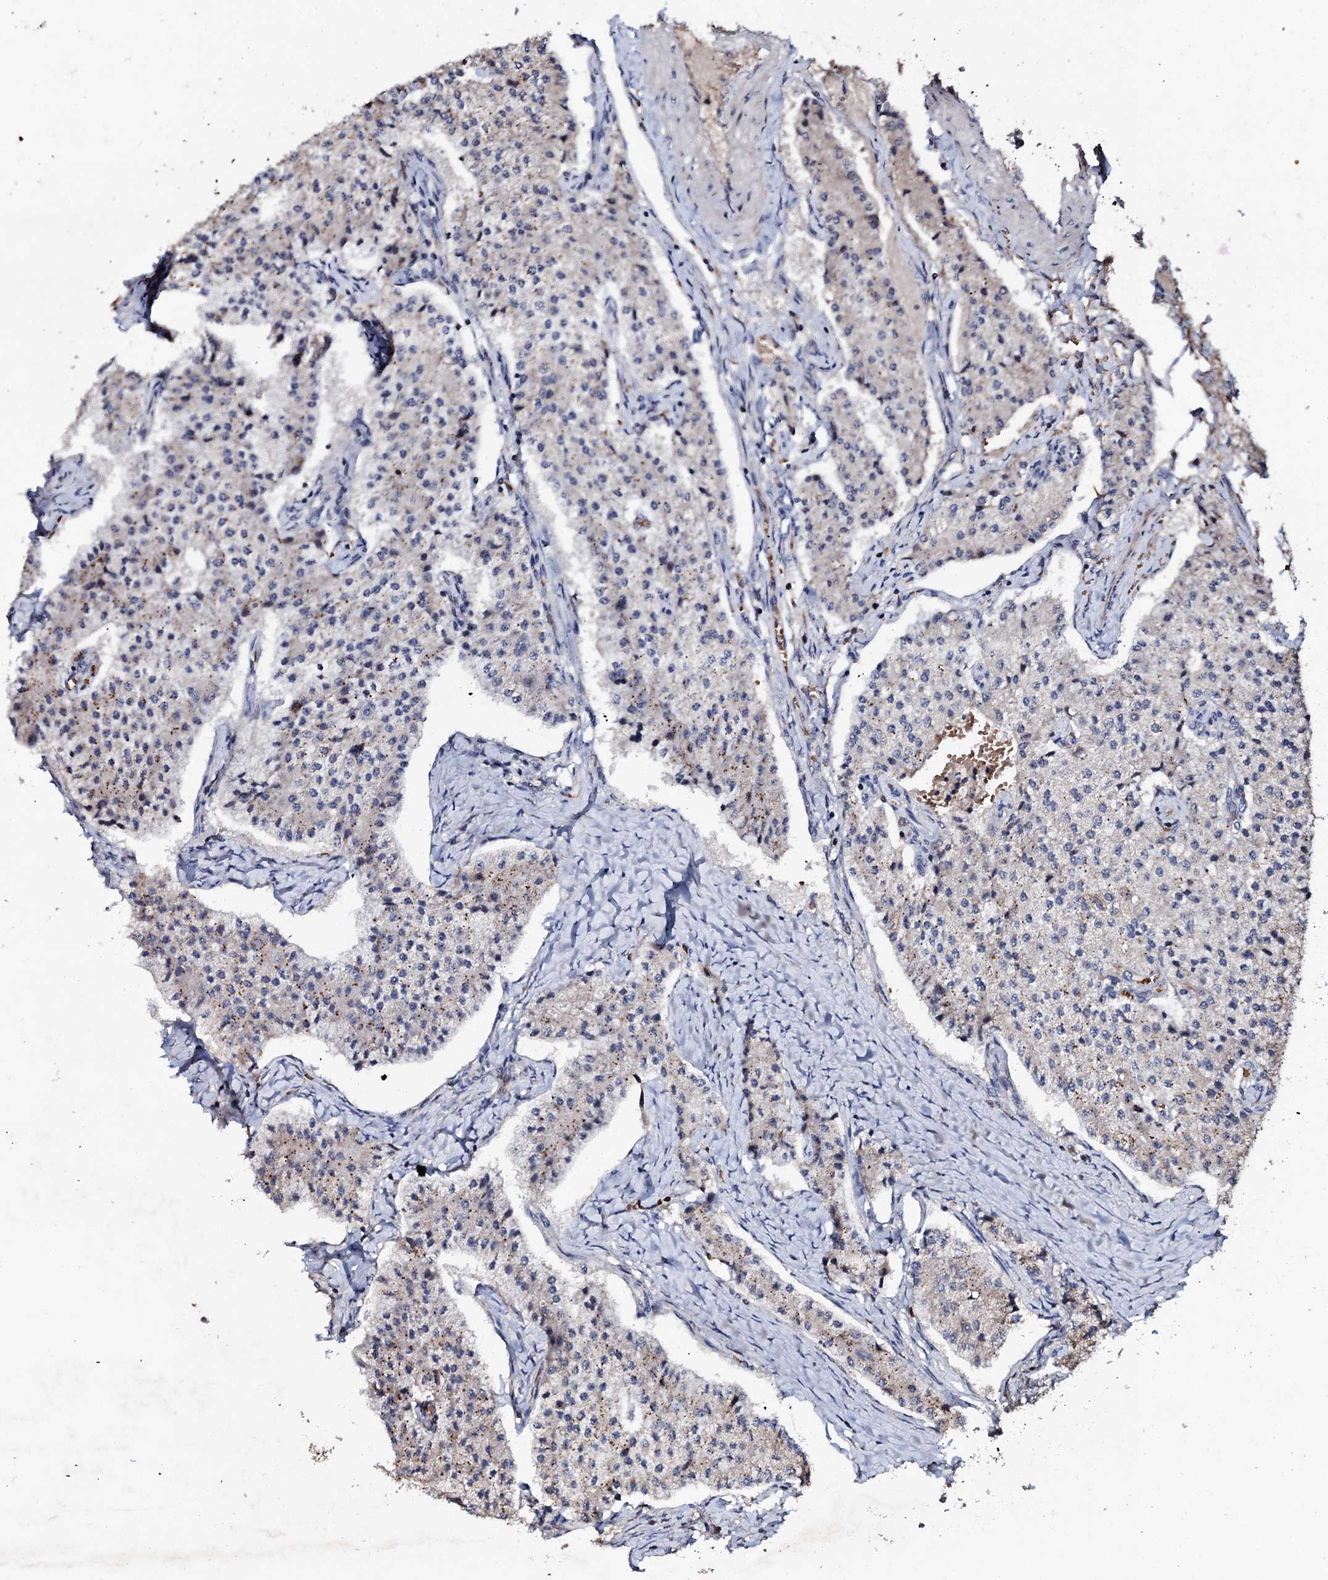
{"staining": {"intensity": "weak", "quantity": "<25%", "location": "cytoplasmic/membranous"}, "tissue": "carcinoid", "cell_type": "Tumor cells", "image_type": "cancer", "snomed": [{"axis": "morphology", "description": "Carcinoid, malignant, NOS"}, {"axis": "topography", "description": "Colon"}], "caption": "Immunohistochemistry (IHC) of human carcinoid shows no staining in tumor cells.", "gene": "SUPT7L", "patient": {"sex": "female", "age": 52}}